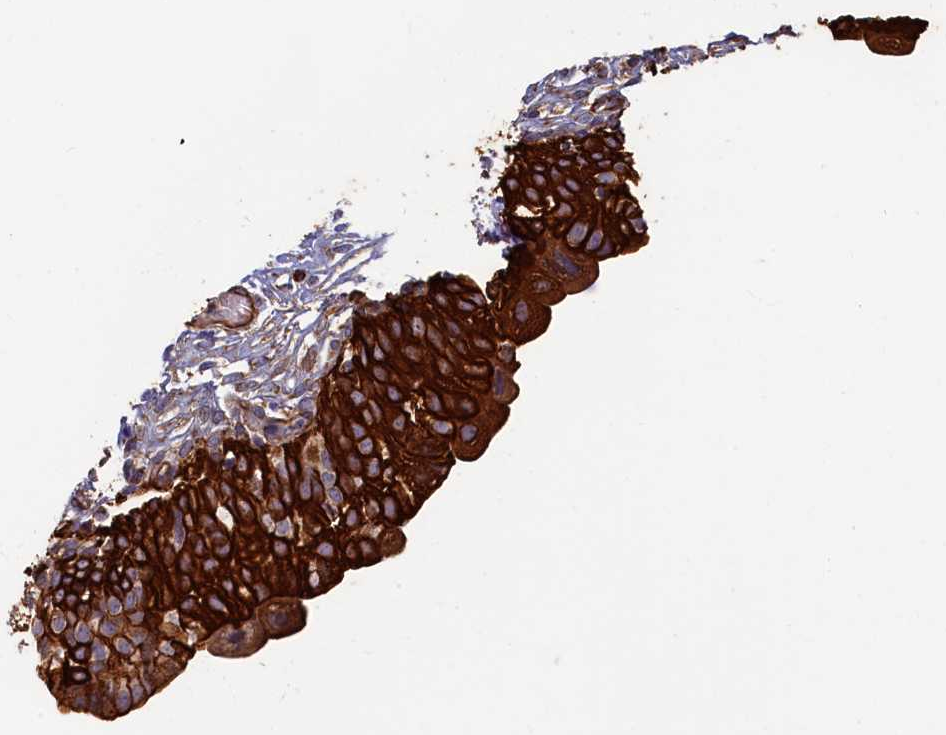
{"staining": {"intensity": "strong", "quantity": ">75%", "location": "cytoplasmic/membranous"}, "tissue": "urinary bladder", "cell_type": "Urothelial cells", "image_type": "normal", "snomed": [{"axis": "morphology", "description": "Normal tissue, NOS"}, {"axis": "topography", "description": "Urinary bladder"}], "caption": "The image exhibits immunohistochemical staining of normal urinary bladder. There is strong cytoplasmic/membranous staining is present in about >75% of urothelial cells.", "gene": "LRRC57", "patient": {"sex": "male", "age": 55}}